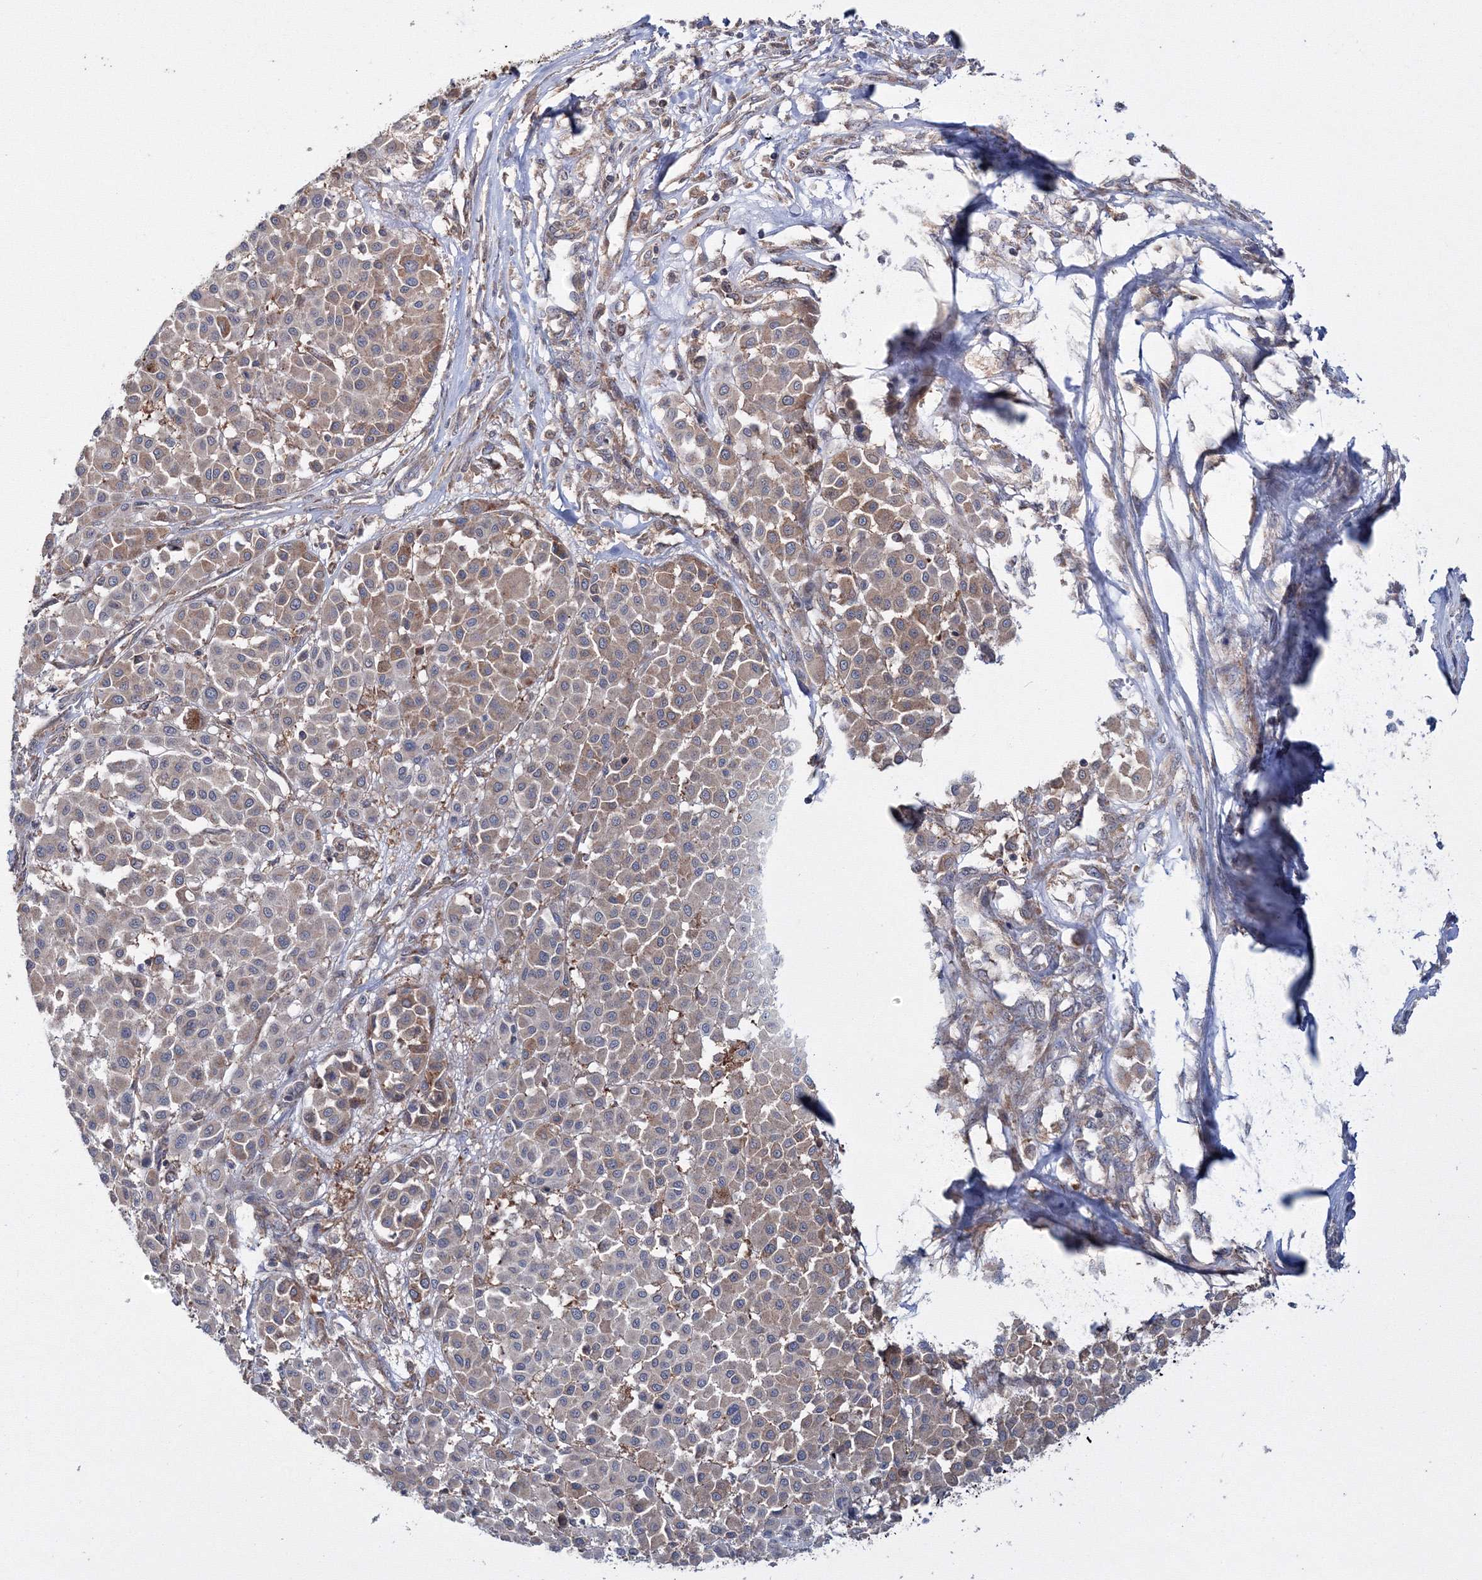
{"staining": {"intensity": "moderate", "quantity": "<25%", "location": "cytoplasmic/membranous"}, "tissue": "melanoma", "cell_type": "Tumor cells", "image_type": "cancer", "snomed": [{"axis": "morphology", "description": "Malignant melanoma, Metastatic site"}, {"axis": "topography", "description": "Soft tissue"}], "caption": "Immunohistochemical staining of melanoma displays low levels of moderate cytoplasmic/membranous positivity in approximately <25% of tumor cells.", "gene": "PEX13", "patient": {"sex": "male", "age": 41}}